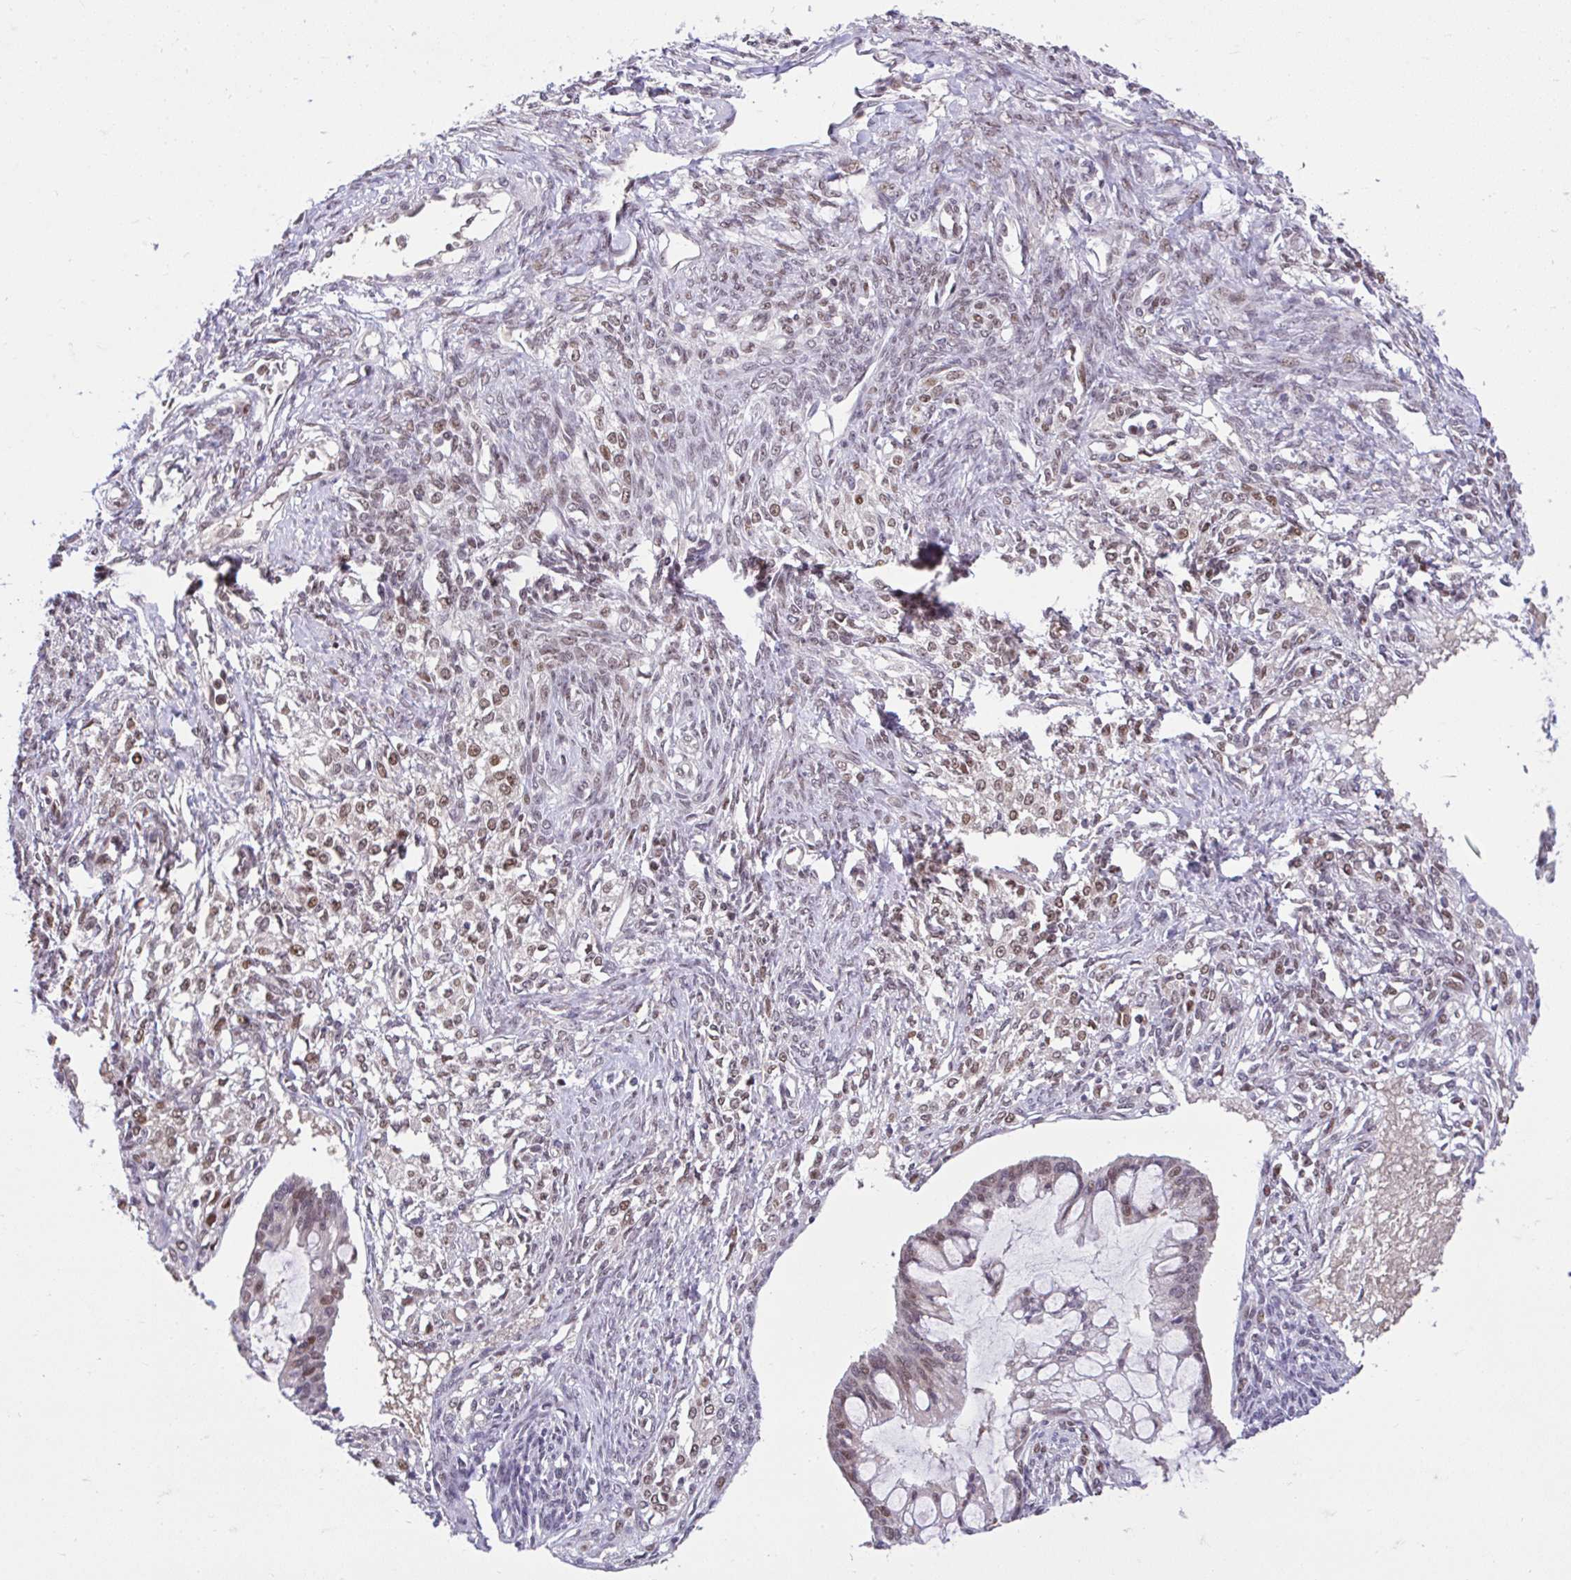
{"staining": {"intensity": "weak", "quantity": "25%-75%", "location": "nuclear"}, "tissue": "ovarian cancer", "cell_type": "Tumor cells", "image_type": "cancer", "snomed": [{"axis": "morphology", "description": "Cystadenocarcinoma, mucinous, NOS"}, {"axis": "topography", "description": "Ovary"}], "caption": "High-power microscopy captured an IHC micrograph of ovarian cancer (mucinous cystadenocarcinoma), revealing weak nuclear positivity in approximately 25%-75% of tumor cells.", "gene": "GLIS3", "patient": {"sex": "female", "age": 73}}